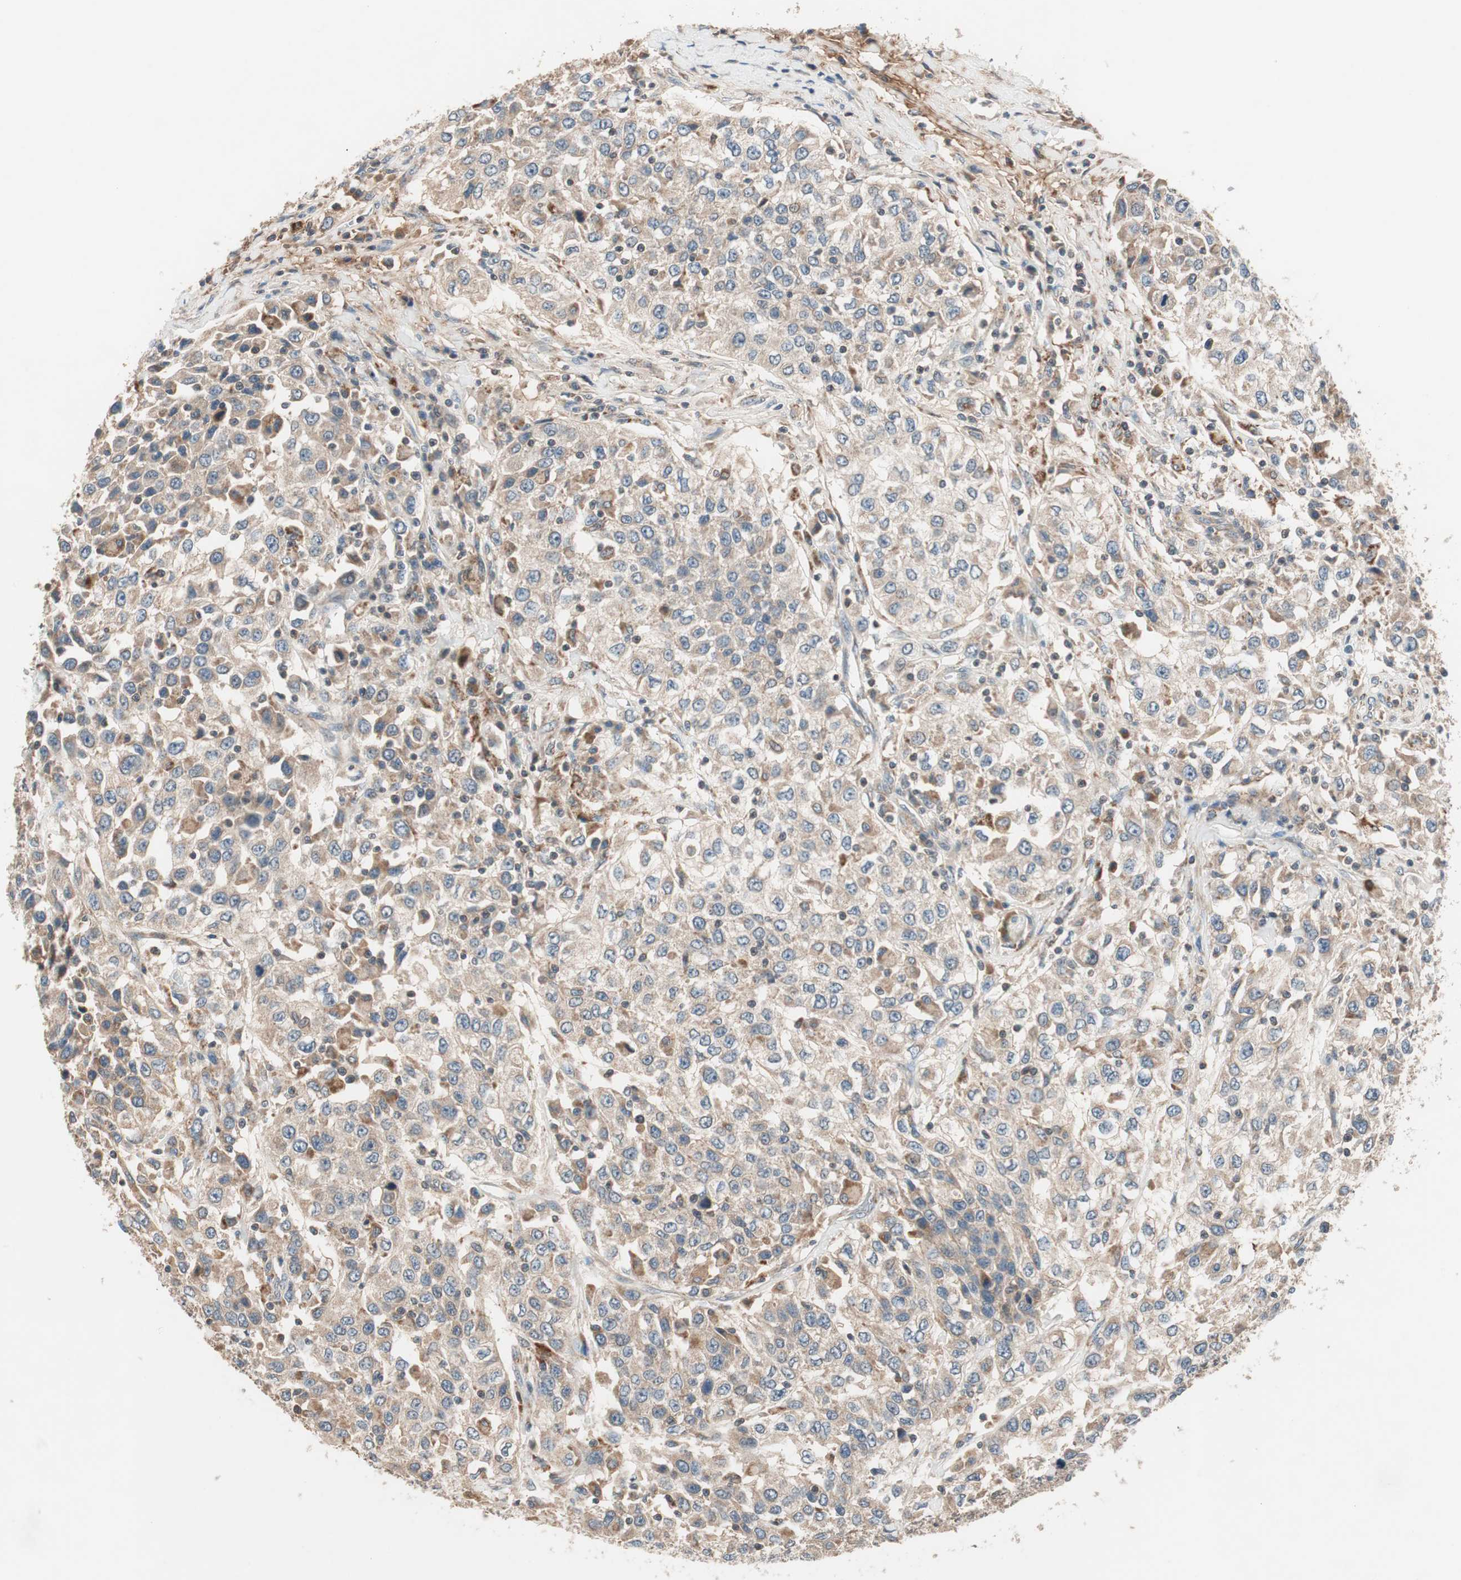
{"staining": {"intensity": "moderate", "quantity": ">75%", "location": "cytoplasmic/membranous"}, "tissue": "urothelial cancer", "cell_type": "Tumor cells", "image_type": "cancer", "snomed": [{"axis": "morphology", "description": "Urothelial carcinoma, High grade"}, {"axis": "topography", "description": "Urinary bladder"}], "caption": "This is a micrograph of immunohistochemistry (IHC) staining of urothelial cancer, which shows moderate expression in the cytoplasmic/membranous of tumor cells.", "gene": "HPN", "patient": {"sex": "female", "age": 80}}